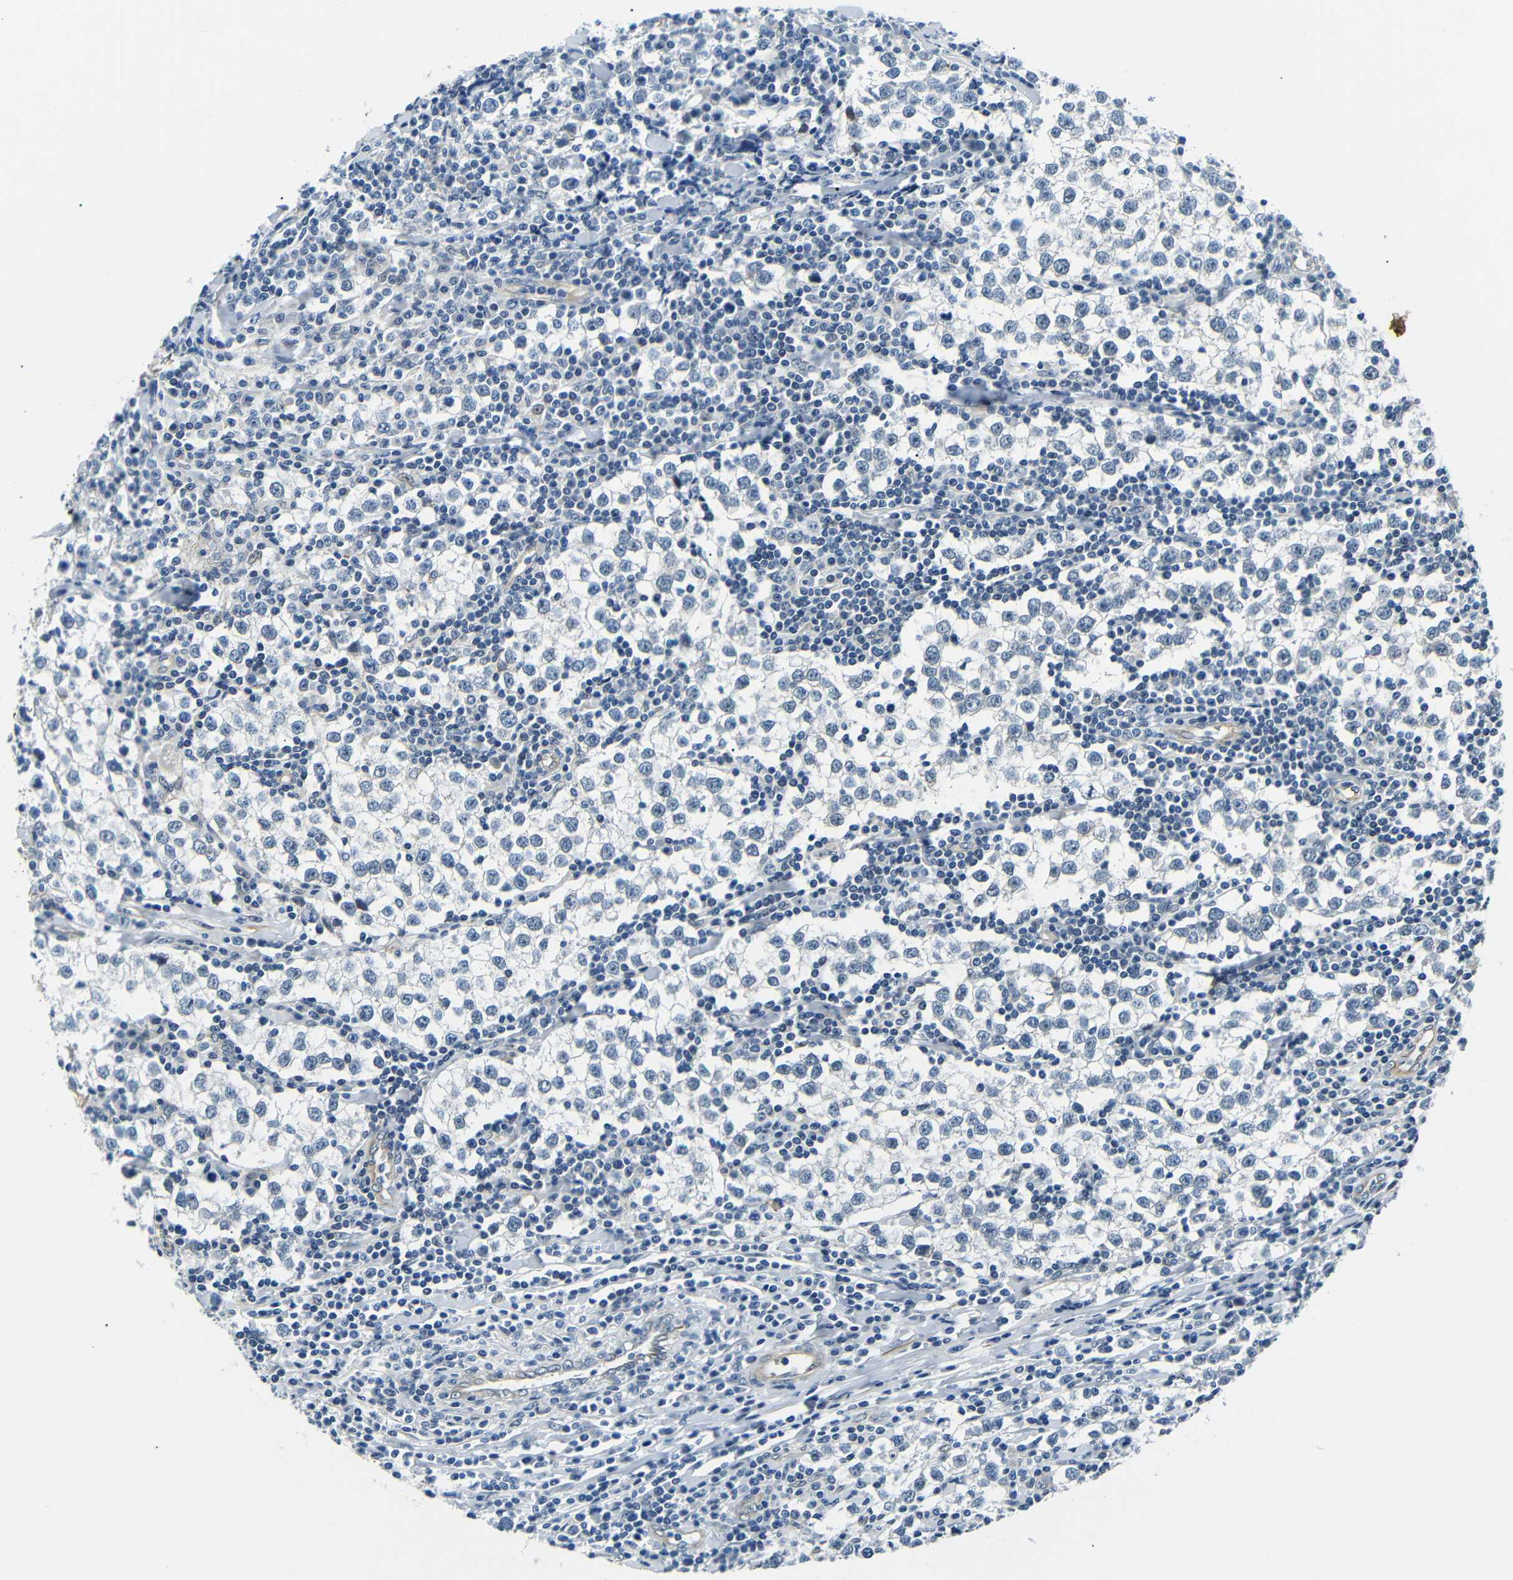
{"staining": {"intensity": "negative", "quantity": "none", "location": "none"}, "tissue": "testis cancer", "cell_type": "Tumor cells", "image_type": "cancer", "snomed": [{"axis": "morphology", "description": "Seminoma, NOS"}, {"axis": "morphology", "description": "Carcinoma, Embryonal, NOS"}, {"axis": "topography", "description": "Testis"}], "caption": "Immunohistochemical staining of human testis cancer (embryonal carcinoma) exhibits no significant staining in tumor cells.", "gene": "TAFA1", "patient": {"sex": "male", "age": 36}}